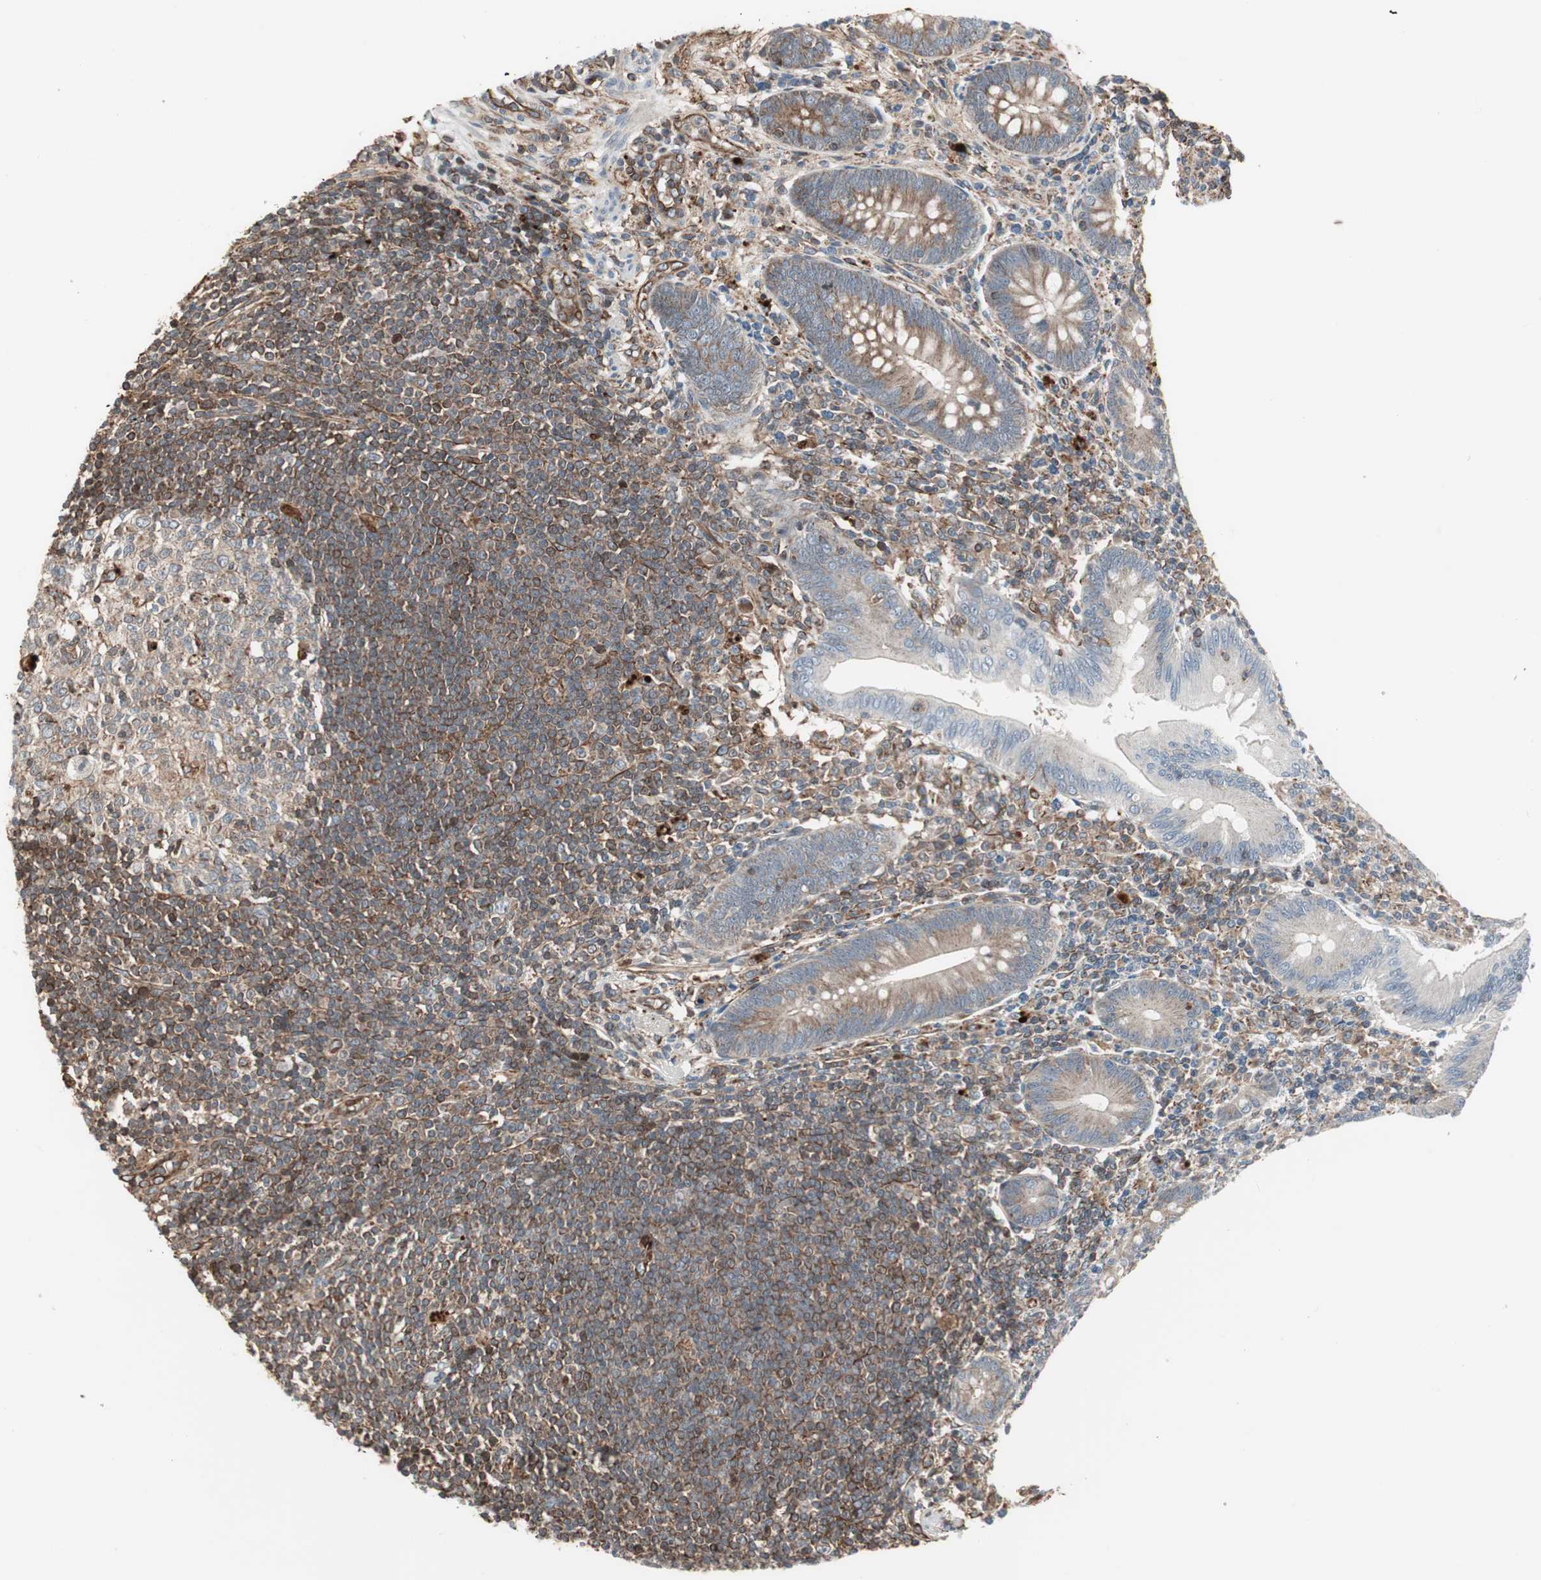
{"staining": {"intensity": "weak", "quantity": ">75%", "location": "cytoplasmic/membranous"}, "tissue": "appendix", "cell_type": "Glandular cells", "image_type": "normal", "snomed": [{"axis": "morphology", "description": "Normal tissue, NOS"}, {"axis": "morphology", "description": "Inflammation, NOS"}, {"axis": "topography", "description": "Appendix"}], "caption": "Glandular cells exhibit low levels of weak cytoplasmic/membranous expression in approximately >75% of cells in benign appendix.", "gene": "MAD2L2", "patient": {"sex": "male", "age": 46}}